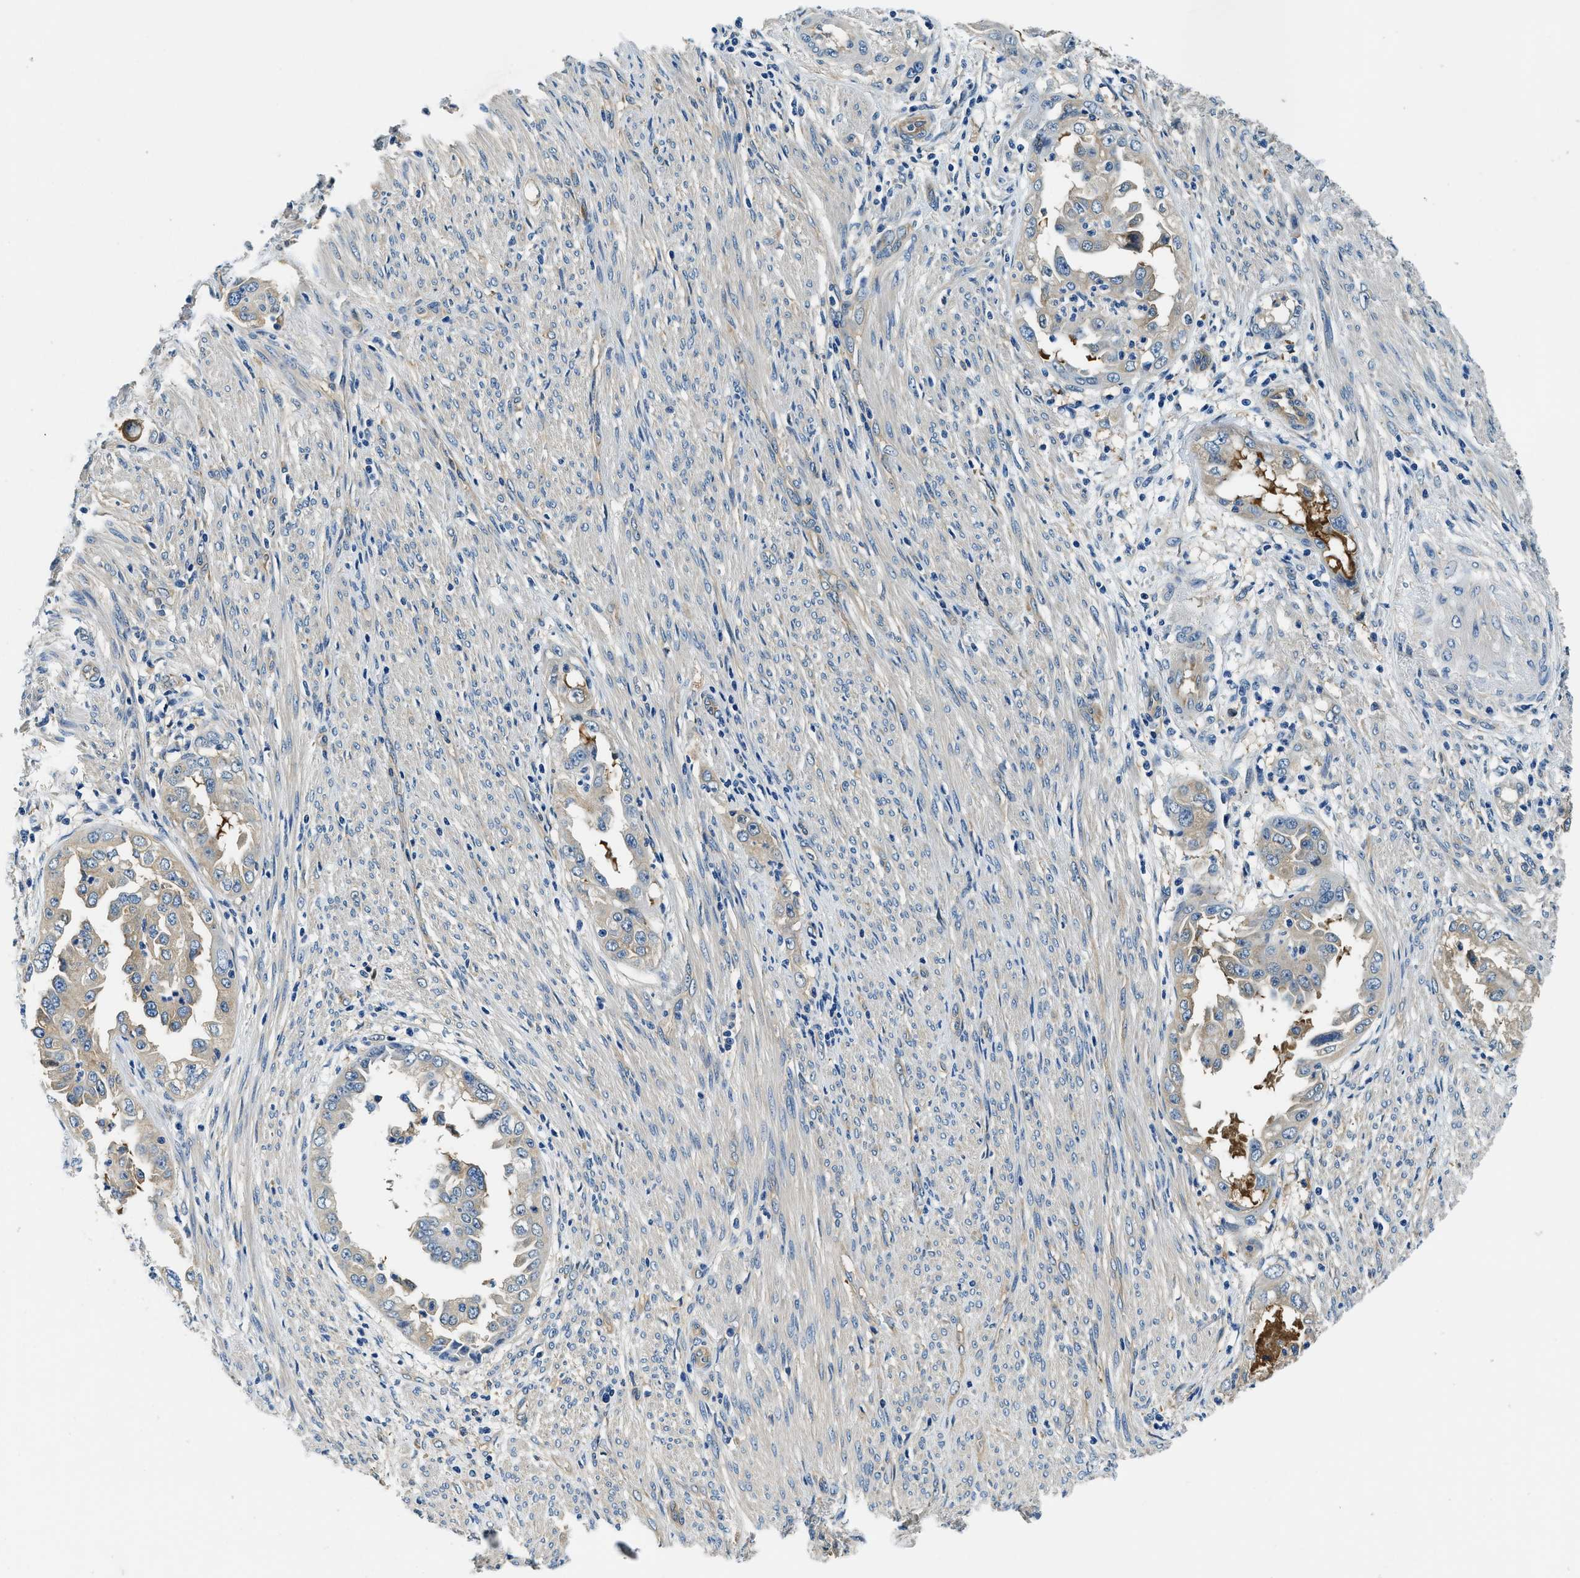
{"staining": {"intensity": "weak", "quantity": ">75%", "location": "cytoplasmic/membranous"}, "tissue": "endometrial cancer", "cell_type": "Tumor cells", "image_type": "cancer", "snomed": [{"axis": "morphology", "description": "Adenocarcinoma, NOS"}, {"axis": "topography", "description": "Endometrium"}], "caption": "Protein staining of endometrial cancer (adenocarcinoma) tissue reveals weak cytoplasmic/membranous staining in about >75% of tumor cells. (DAB (3,3'-diaminobenzidine) IHC, brown staining for protein, blue staining for nuclei).", "gene": "TWF1", "patient": {"sex": "female", "age": 85}}